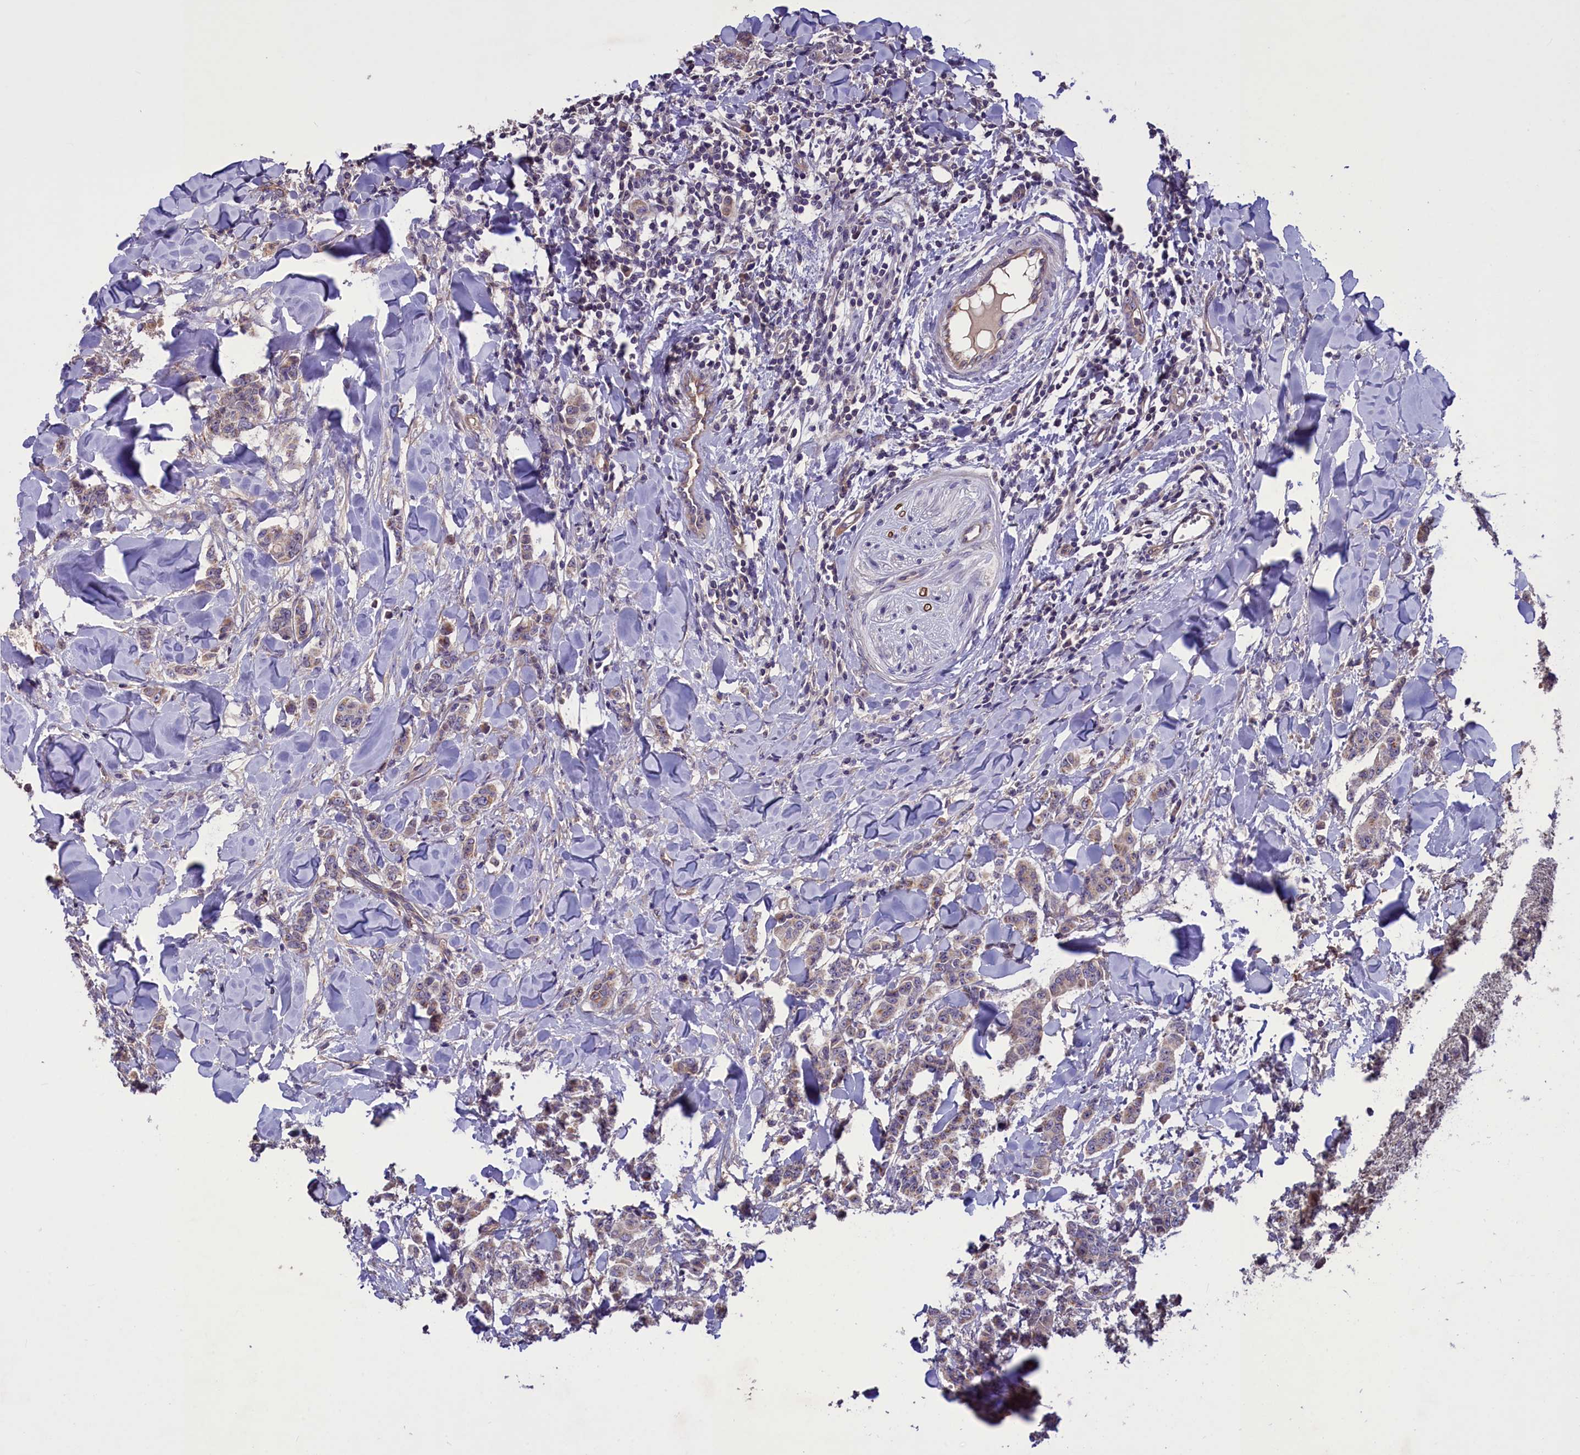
{"staining": {"intensity": "weak", "quantity": "25%-75%", "location": "cytoplasmic/membranous"}, "tissue": "breast cancer", "cell_type": "Tumor cells", "image_type": "cancer", "snomed": [{"axis": "morphology", "description": "Duct carcinoma"}, {"axis": "topography", "description": "Breast"}], "caption": "Immunohistochemical staining of breast cancer displays low levels of weak cytoplasmic/membranous protein expression in about 25%-75% of tumor cells.", "gene": "CCDC125", "patient": {"sex": "female", "age": 40}}